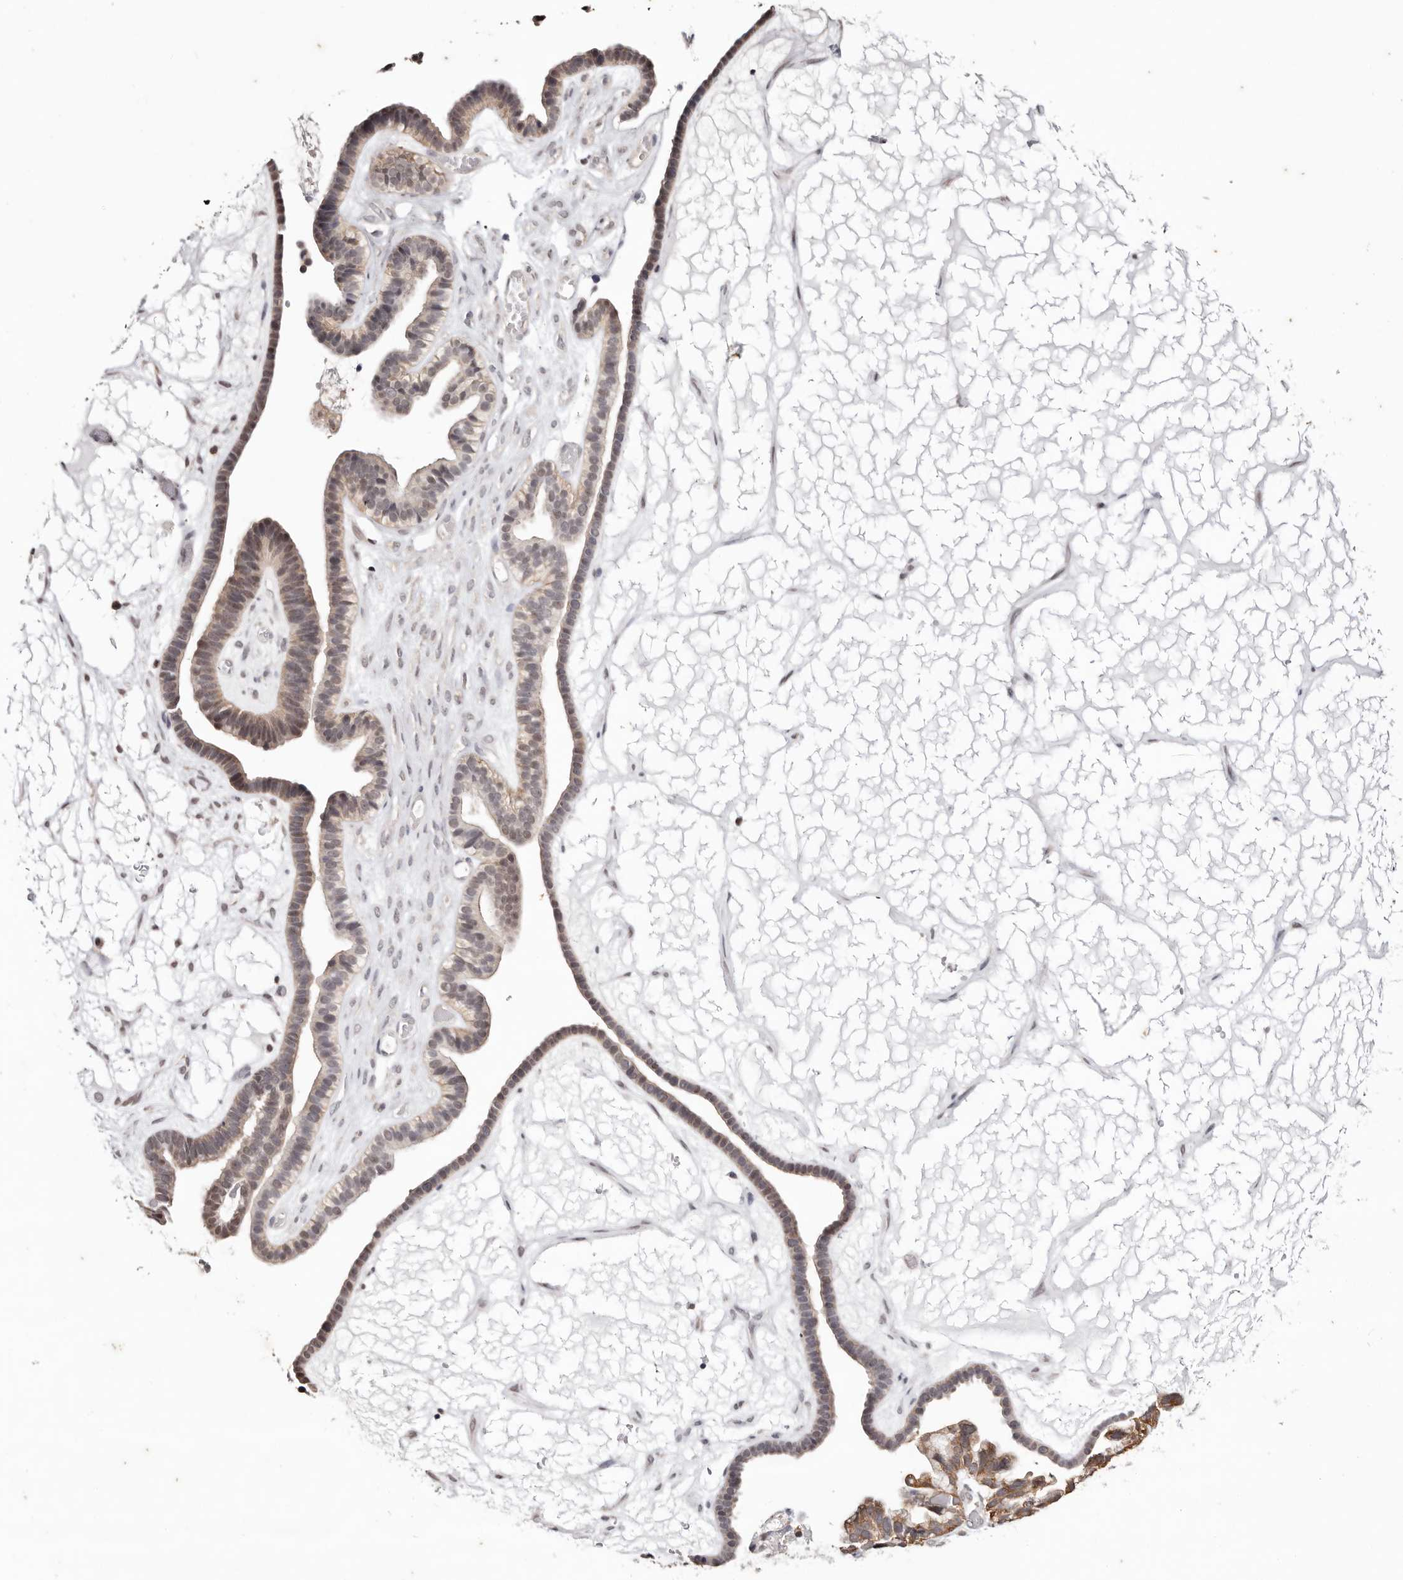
{"staining": {"intensity": "moderate", "quantity": "25%-75%", "location": "cytoplasmic/membranous,nuclear"}, "tissue": "ovarian cancer", "cell_type": "Tumor cells", "image_type": "cancer", "snomed": [{"axis": "morphology", "description": "Cystadenocarcinoma, serous, NOS"}, {"axis": "topography", "description": "Ovary"}], "caption": "Moderate cytoplasmic/membranous and nuclear expression is present in about 25%-75% of tumor cells in serous cystadenocarcinoma (ovarian).", "gene": "TYW3", "patient": {"sex": "female", "age": 56}}